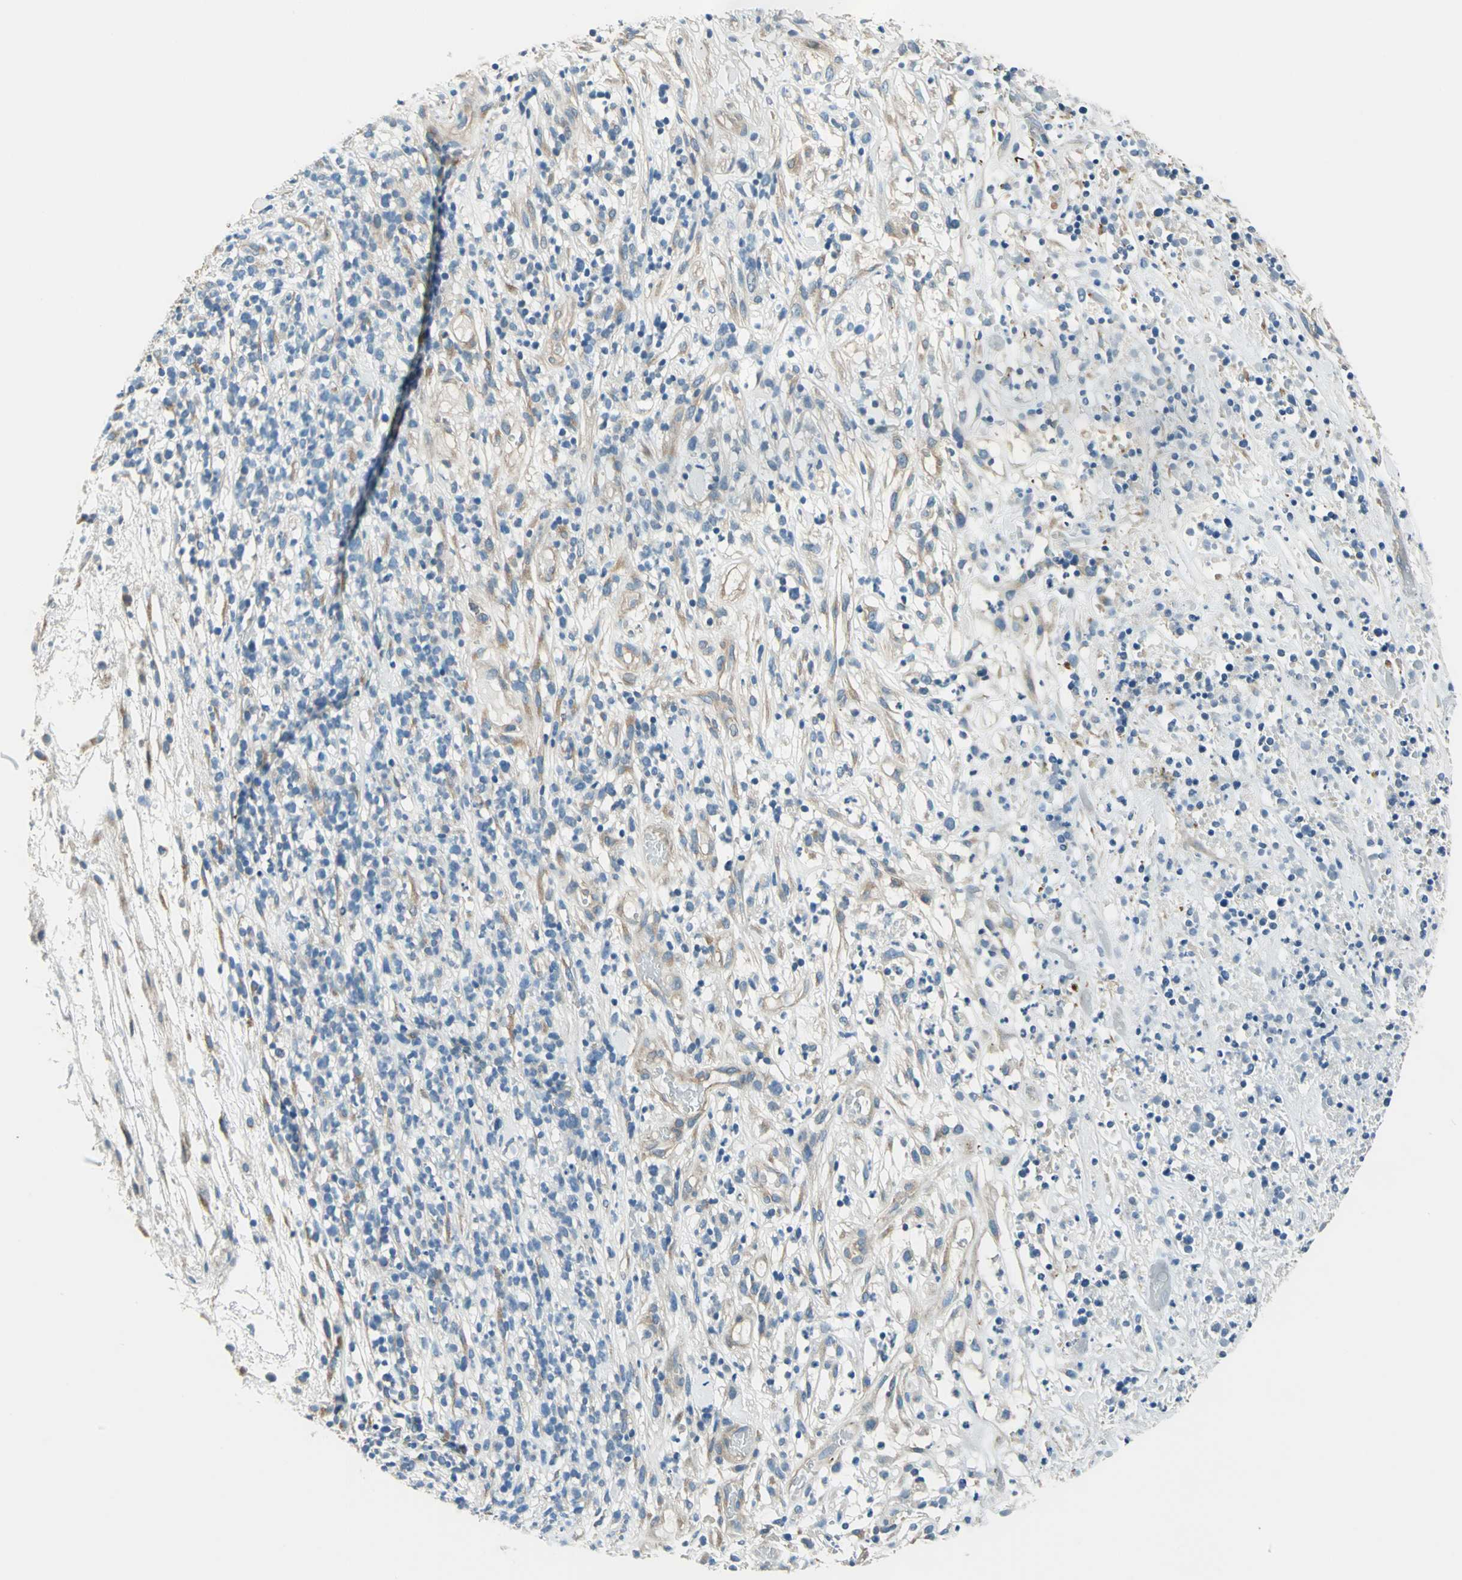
{"staining": {"intensity": "negative", "quantity": "none", "location": "none"}, "tissue": "lymphoma", "cell_type": "Tumor cells", "image_type": "cancer", "snomed": [{"axis": "morphology", "description": "Malignant lymphoma, non-Hodgkin's type, High grade"}, {"axis": "topography", "description": "Lymph node"}], "caption": "A histopathology image of human malignant lymphoma, non-Hodgkin's type (high-grade) is negative for staining in tumor cells. (IHC, brightfield microscopy, high magnification).", "gene": "CDC42EP1", "patient": {"sex": "female", "age": 73}}